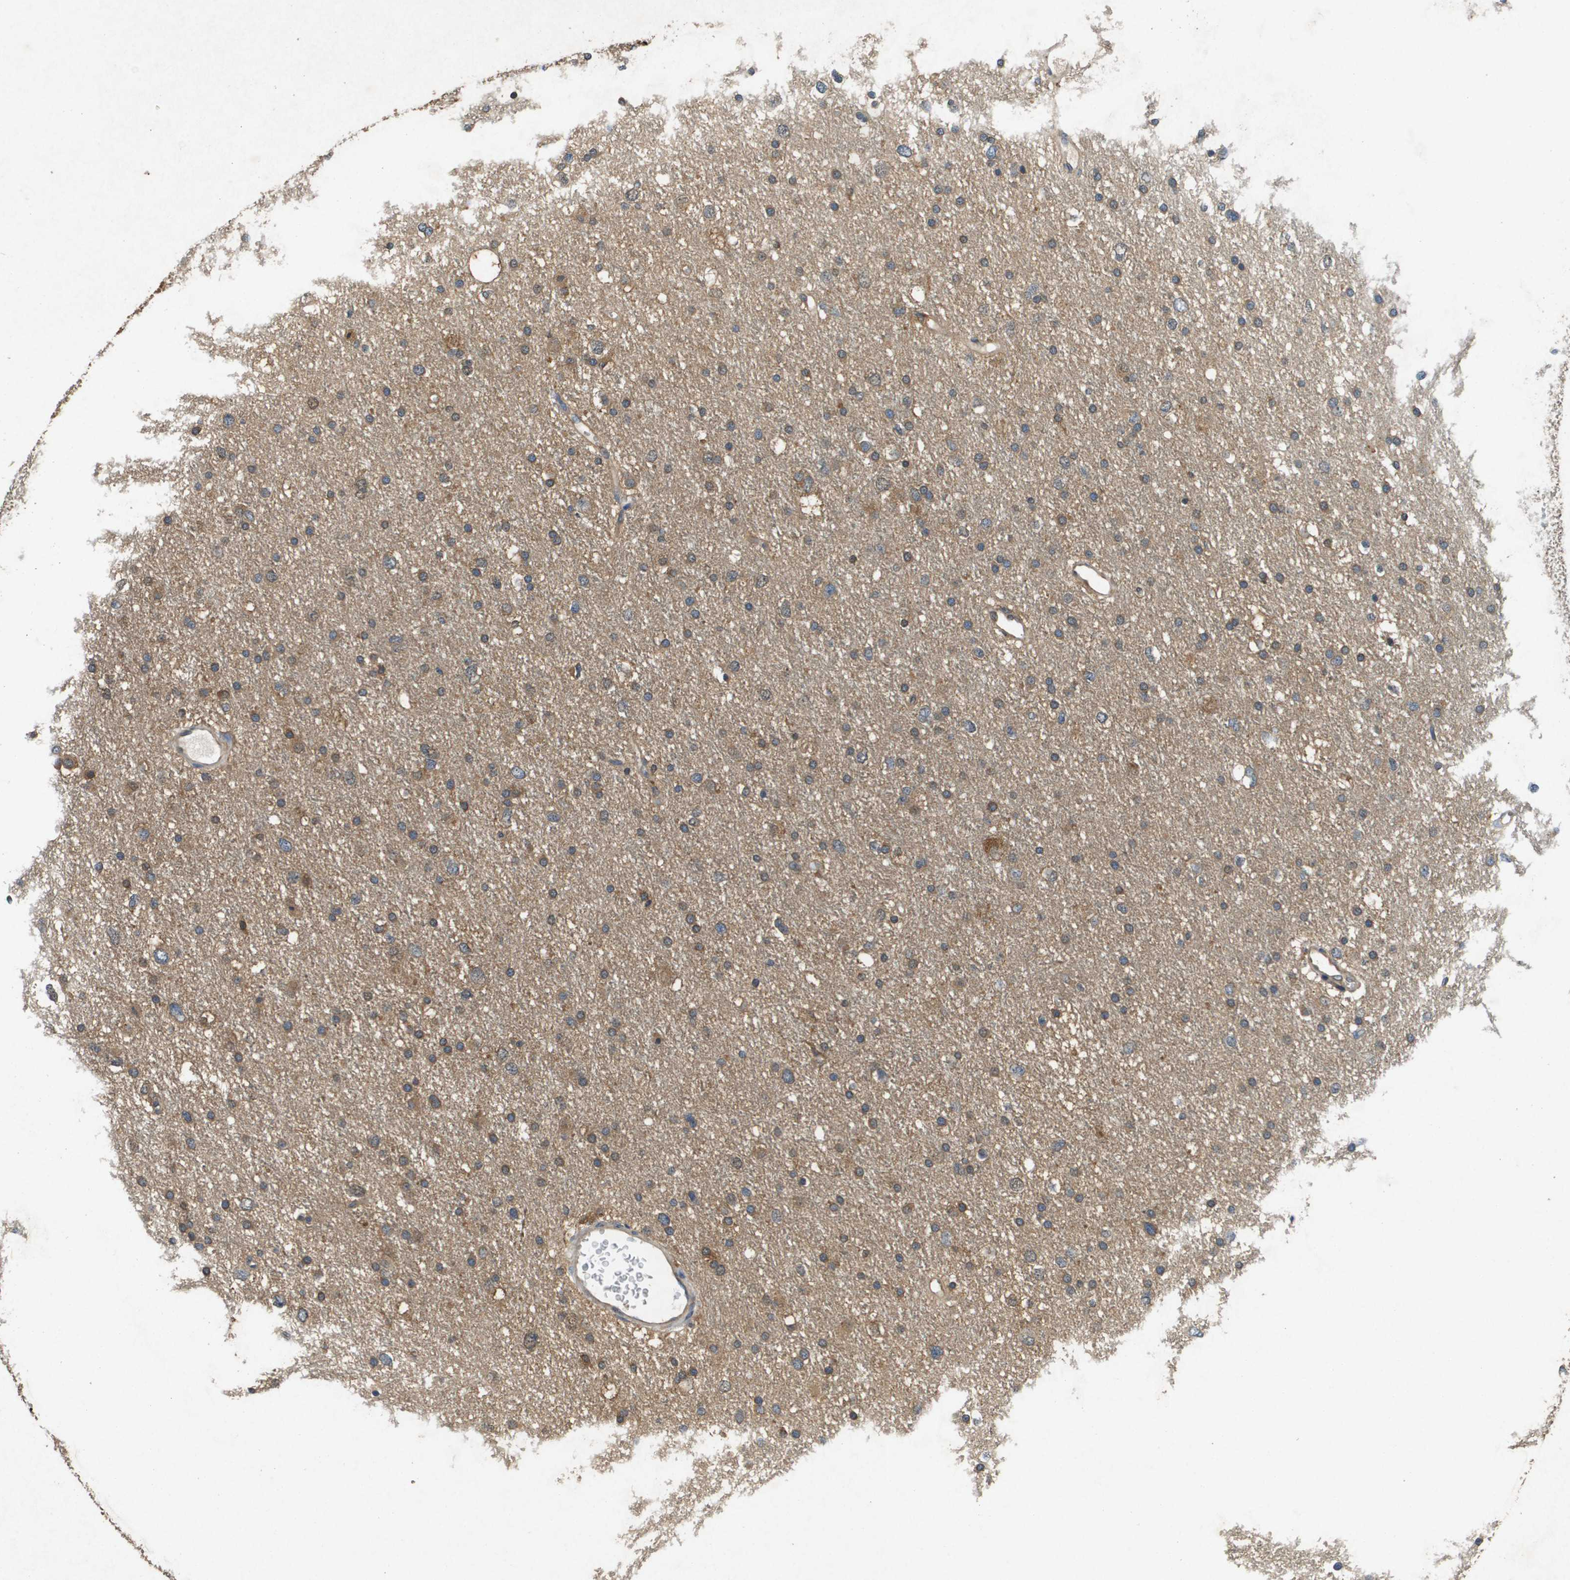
{"staining": {"intensity": "moderate", "quantity": ">75%", "location": "cytoplasmic/membranous"}, "tissue": "glioma", "cell_type": "Tumor cells", "image_type": "cancer", "snomed": [{"axis": "morphology", "description": "Glioma, malignant, Low grade"}, {"axis": "topography", "description": "Brain"}], "caption": "This is an image of IHC staining of glioma, which shows moderate positivity in the cytoplasmic/membranous of tumor cells.", "gene": "PTPRT", "patient": {"sex": "female", "age": 37}}